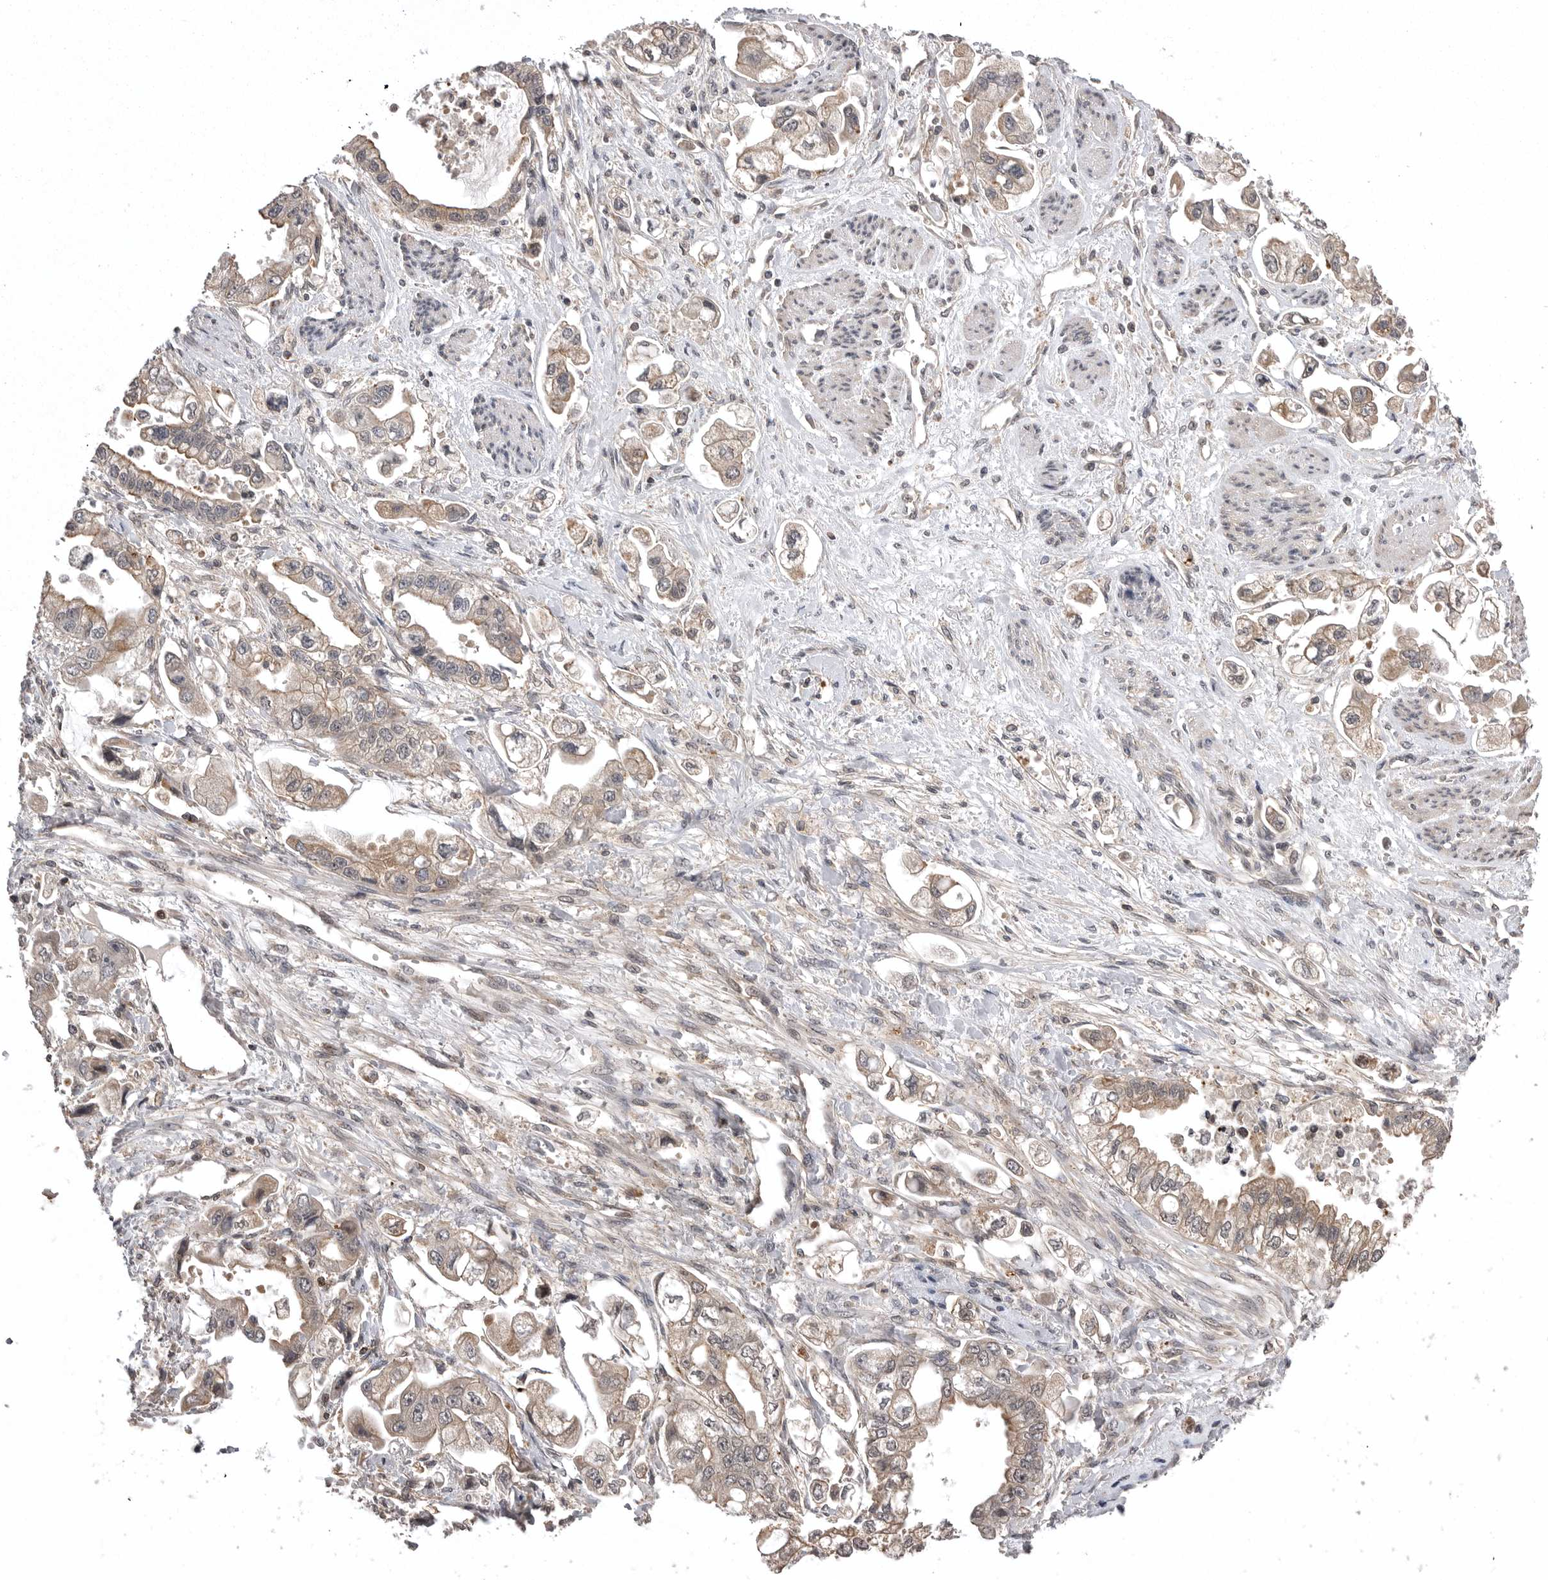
{"staining": {"intensity": "weak", "quantity": ">75%", "location": "cytoplasmic/membranous"}, "tissue": "stomach cancer", "cell_type": "Tumor cells", "image_type": "cancer", "snomed": [{"axis": "morphology", "description": "Adenocarcinoma, NOS"}, {"axis": "topography", "description": "Stomach"}], "caption": "The micrograph demonstrates a brown stain indicating the presence of a protein in the cytoplasmic/membranous of tumor cells in stomach cancer (adenocarcinoma).", "gene": "AOAH", "patient": {"sex": "male", "age": 62}}